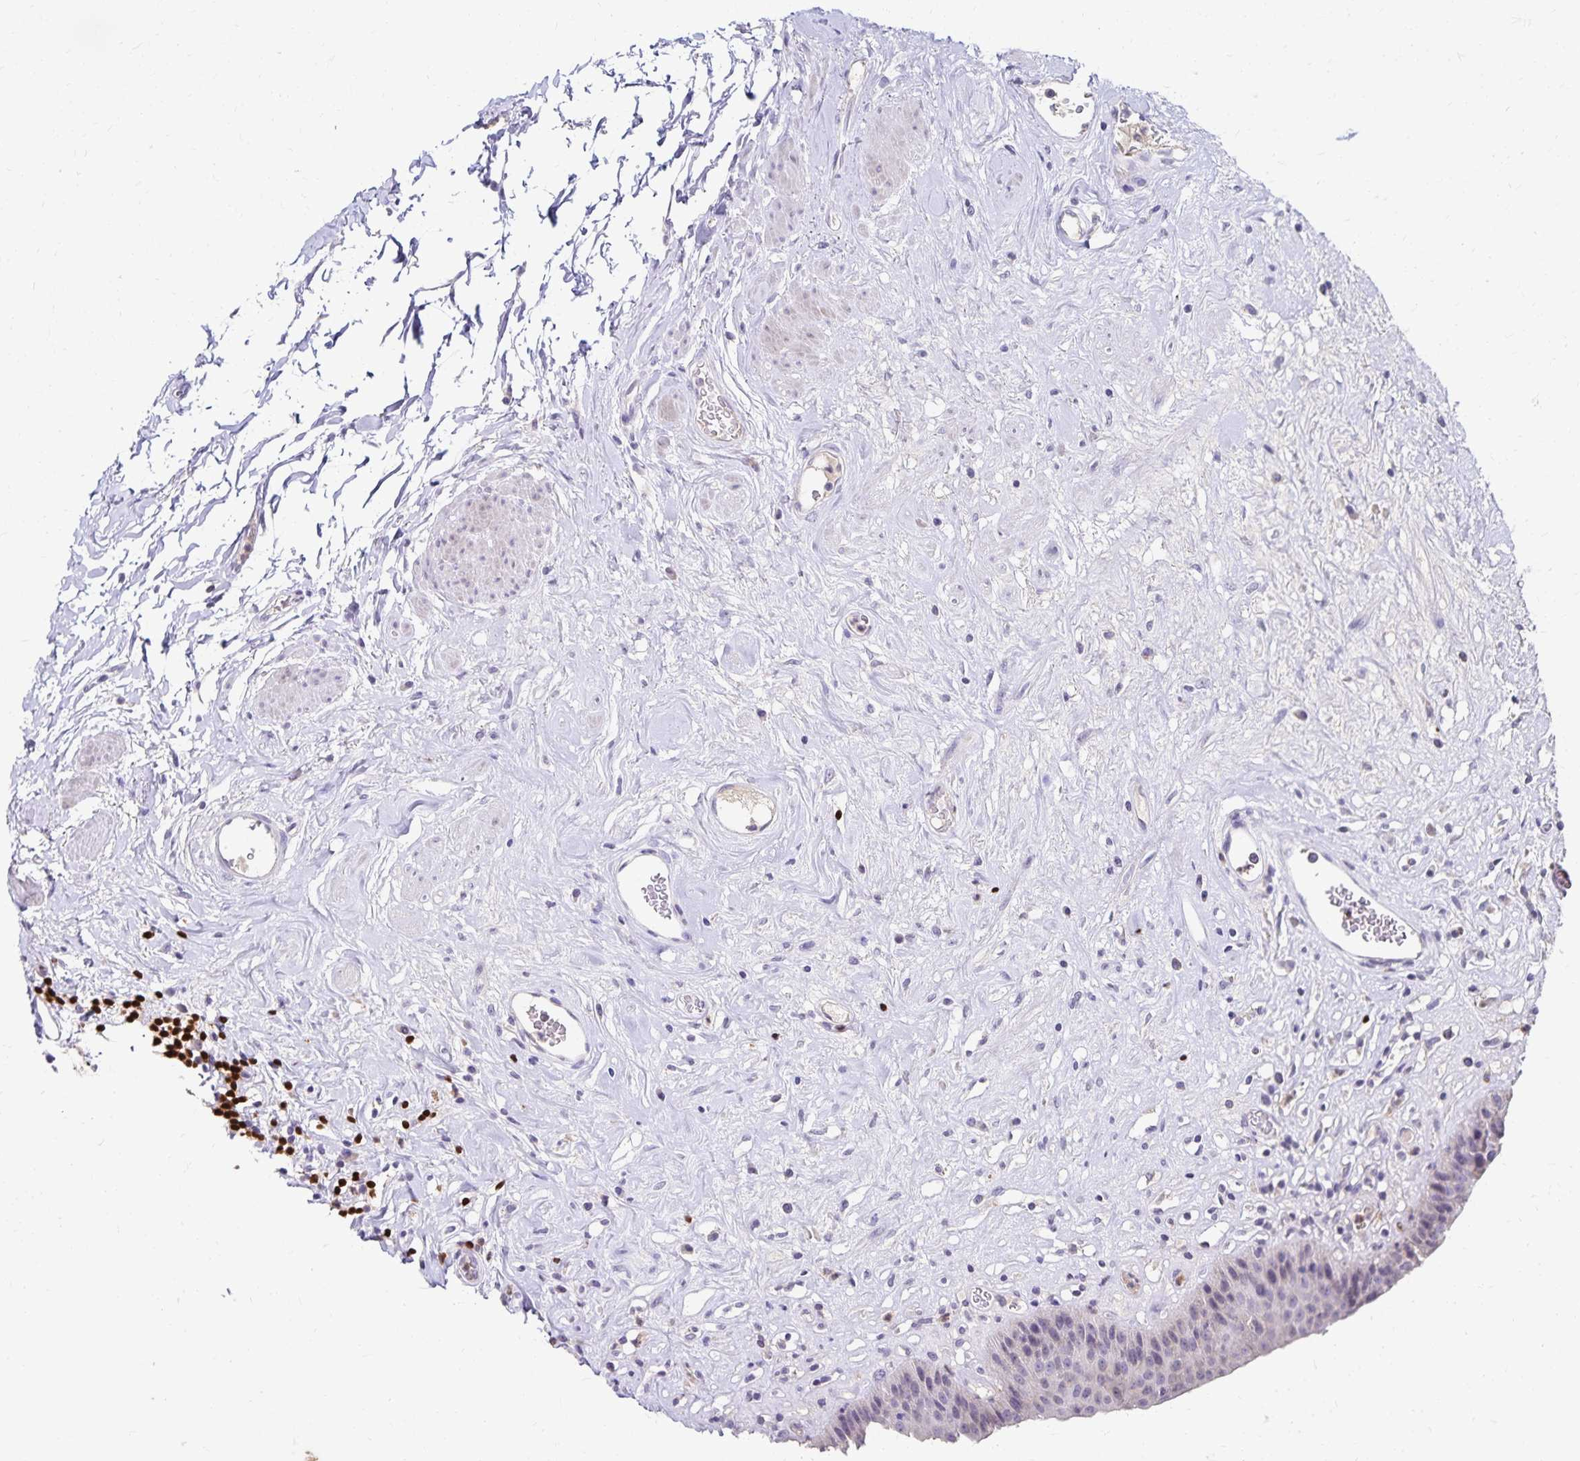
{"staining": {"intensity": "negative", "quantity": "none", "location": "none"}, "tissue": "urinary bladder", "cell_type": "Urothelial cells", "image_type": "normal", "snomed": [{"axis": "morphology", "description": "Normal tissue, NOS"}, {"axis": "topography", "description": "Urinary bladder"}], "caption": "Immunohistochemistry (IHC) micrograph of normal human urinary bladder stained for a protein (brown), which shows no positivity in urothelial cells.", "gene": "PAX5", "patient": {"sex": "female", "age": 56}}